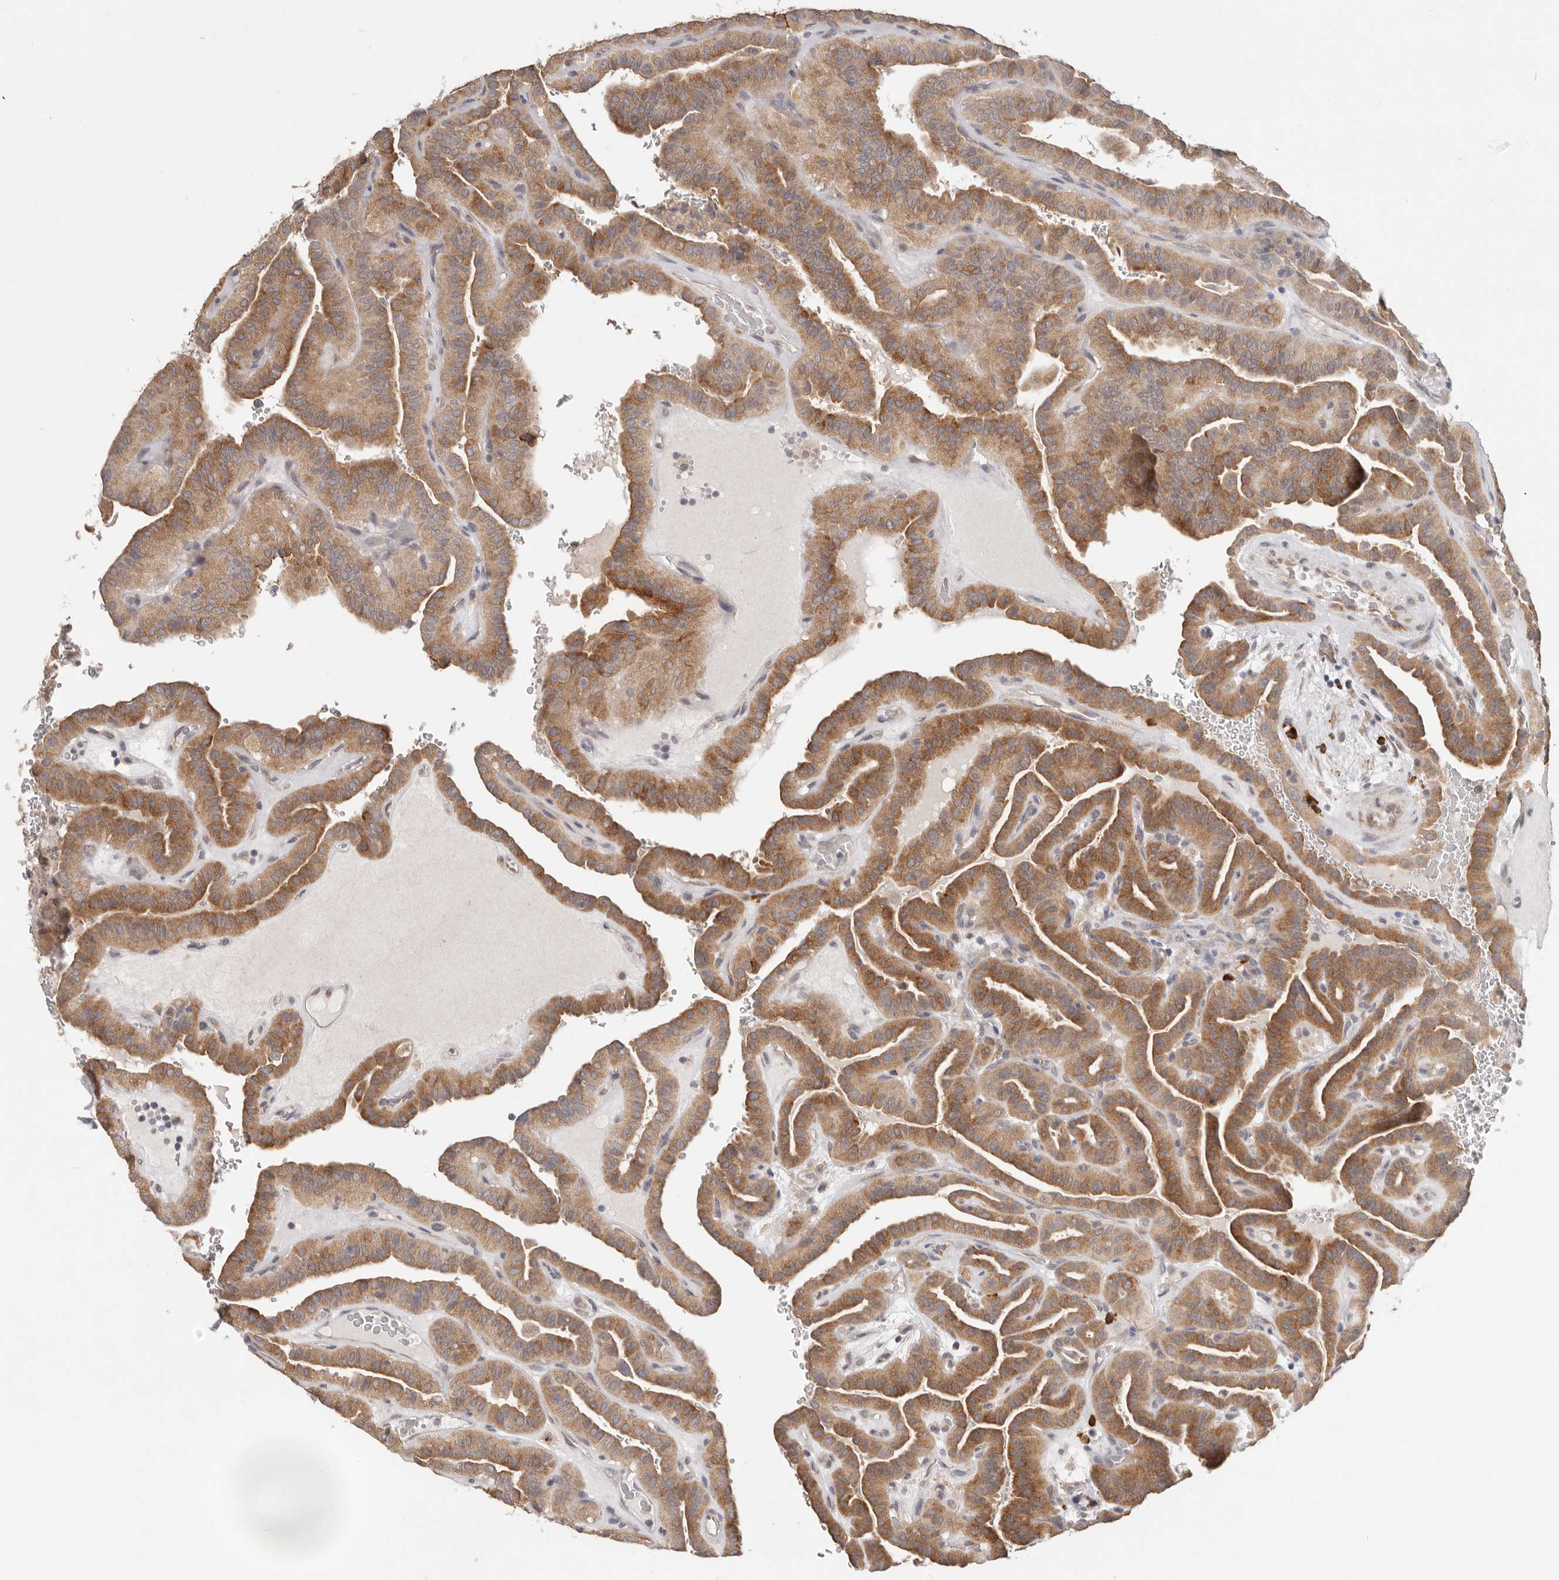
{"staining": {"intensity": "moderate", "quantity": ">75%", "location": "cytoplasmic/membranous"}, "tissue": "thyroid cancer", "cell_type": "Tumor cells", "image_type": "cancer", "snomed": [{"axis": "morphology", "description": "Papillary adenocarcinoma, NOS"}, {"axis": "topography", "description": "Thyroid gland"}], "caption": "Immunohistochemical staining of human thyroid papillary adenocarcinoma shows medium levels of moderate cytoplasmic/membranous protein positivity in approximately >75% of tumor cells. Using DAB (brown) and hematoxylin (blue) stains, captured at high magnification using brightfield microscopy.", "gene": "WDR77", "patient": {"sex": "male", "age": 77}}